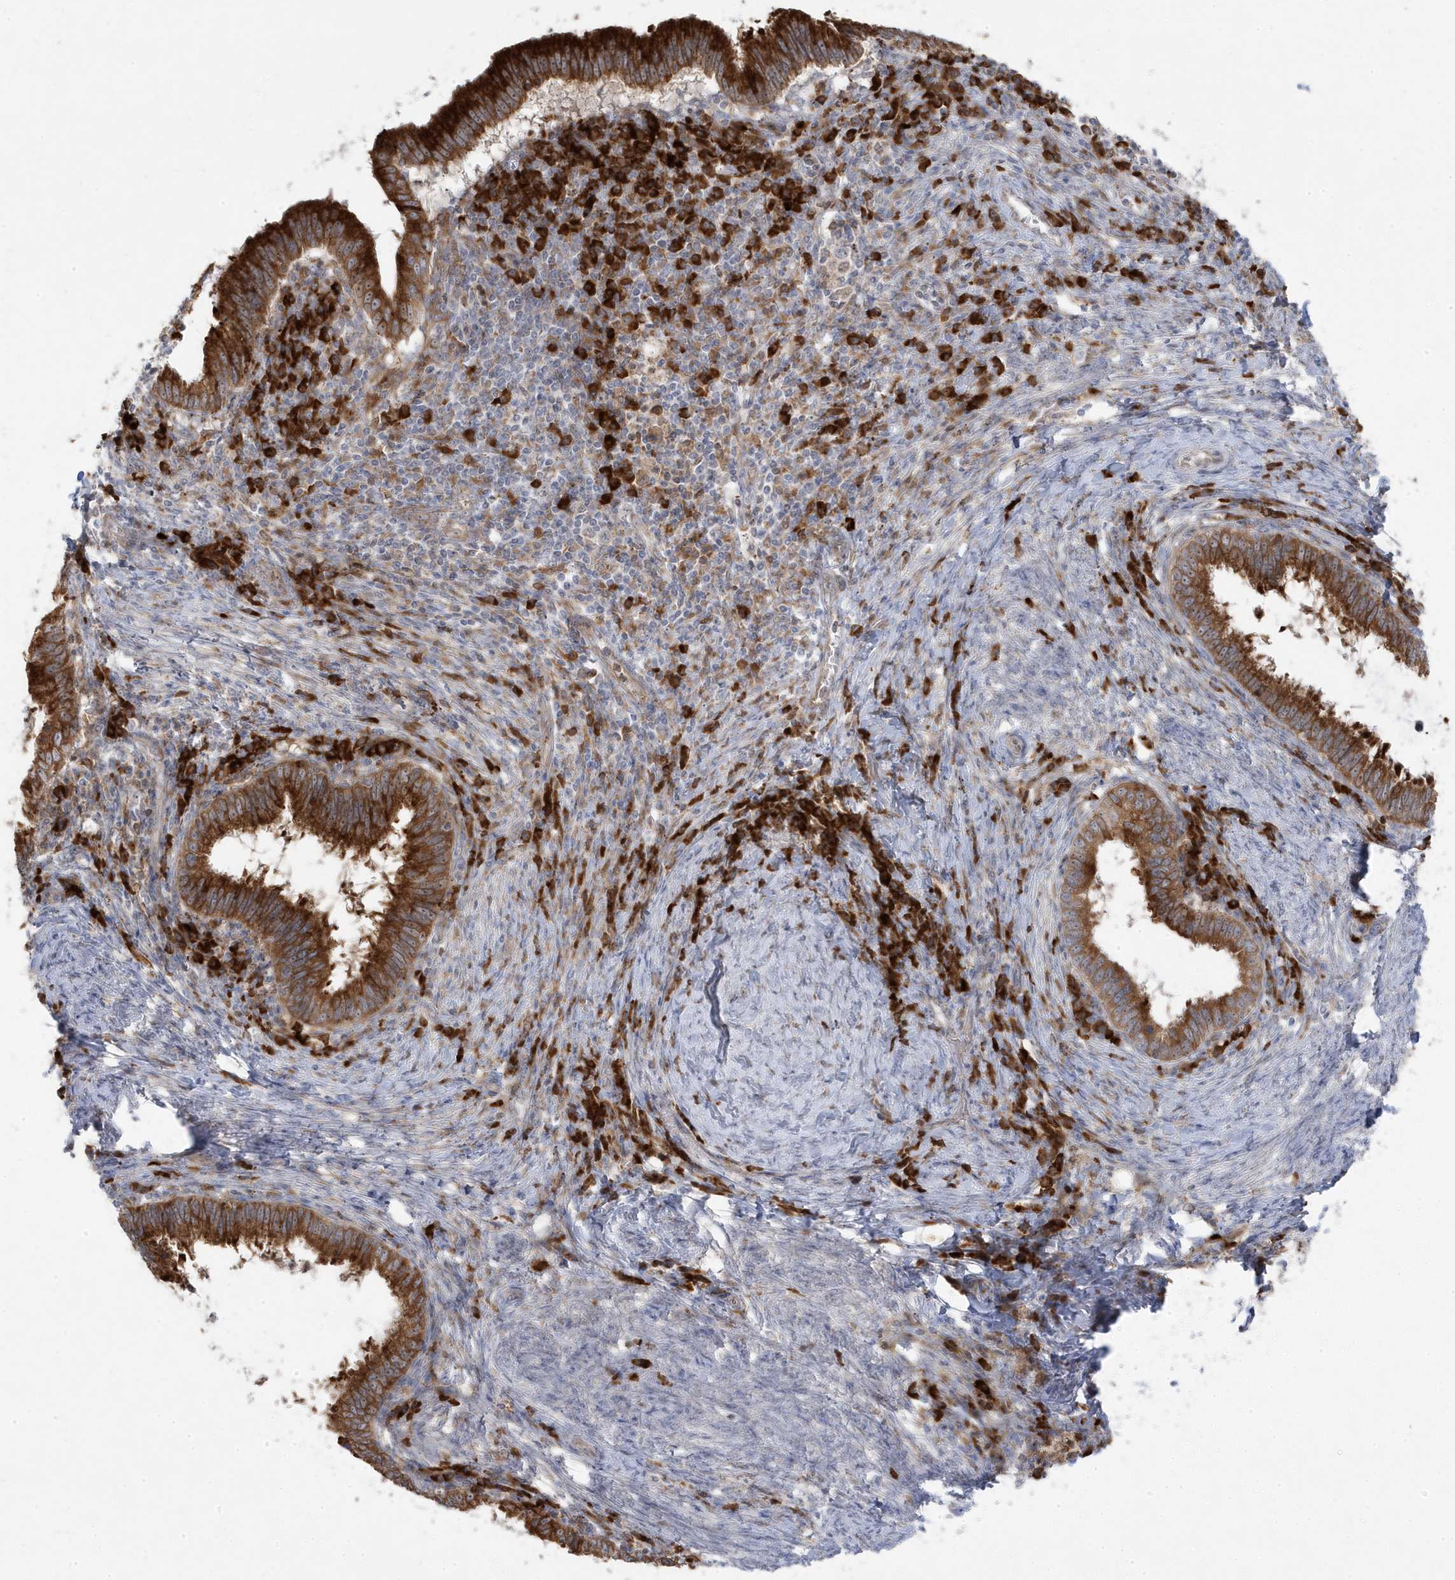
{"staining": {"intensity": "strong", "quantity": ">75%", "location": "cytoplasmic/membranous"}, "tissue": "cervical cancer", "cell_type": "Tumor cells", "image_type": "cancer", "snomed": [{"axis": "morphology", "description": "Adenocarcinoma, NOS"}, {"axis": "topography", "description": "Cervix"}], "caption": "Cervical adenocarcinoma stained with DAB (3,3'-diaminobenzidine) immunohistochemistry reveals high levels of strong cytoplasmic/membranous expression in approximately >75% of tumor cells. (IHC, brightfield microscopy, high magnification).", "gene": "ZNF654", "patient": {"sex": "female", "age": 36}}